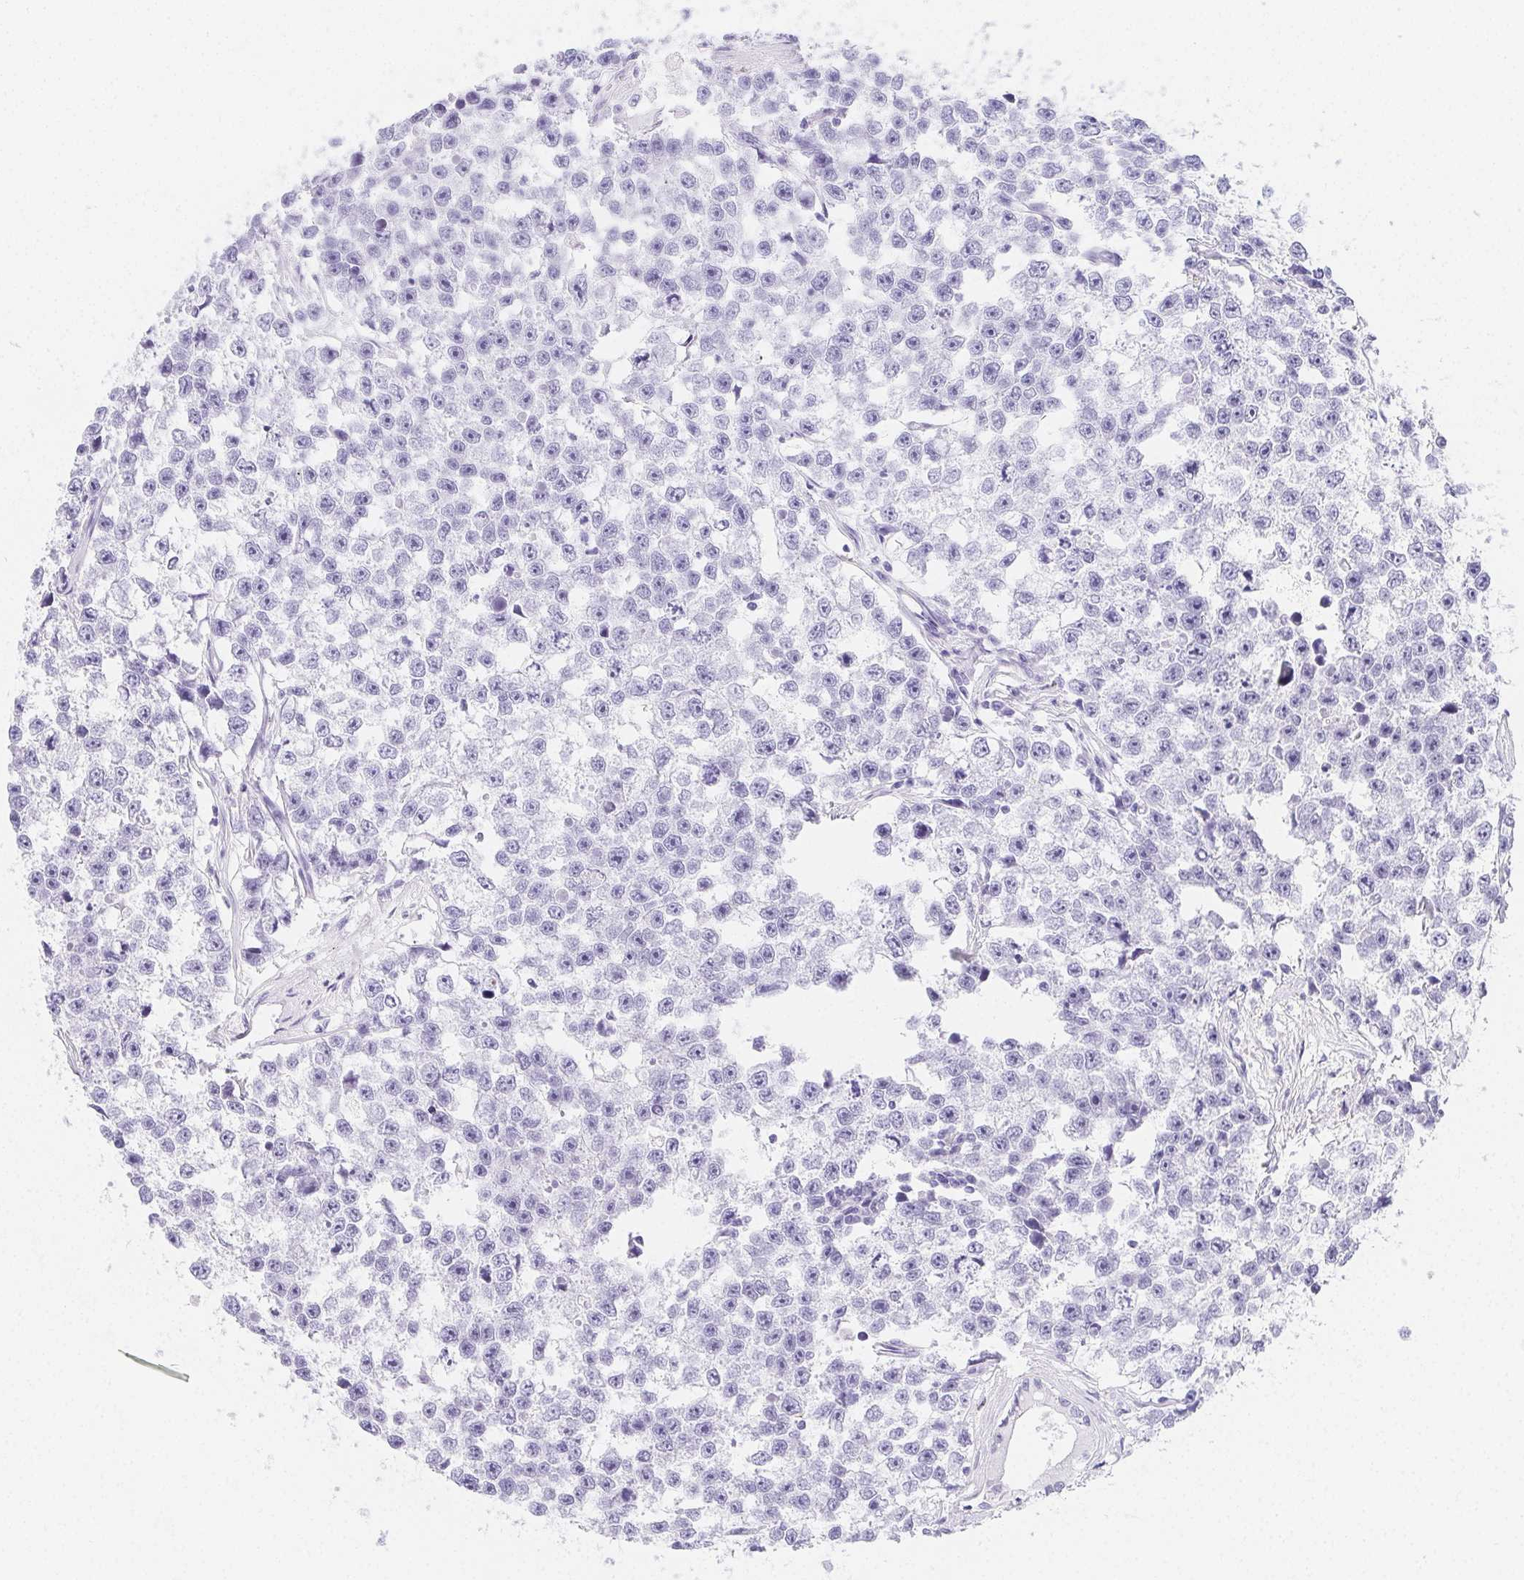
{"staining": {"intensity": "negative", "quantity": "none", "location": "none"}, "tissue": "testis cancer", "cell_type": "Tumor cells", "image_type": "cancer", "snomed": [{"axis": "morphology", "description": "Seminoma, NOS"}, {"axis": "topography", "description": "Testis"}], "caption": "Image shows no protein expression in tumor cells of seminoma (testis) tissue.", "gene": "ZBBX", "patient": {"sex": "male", "age": 26}}